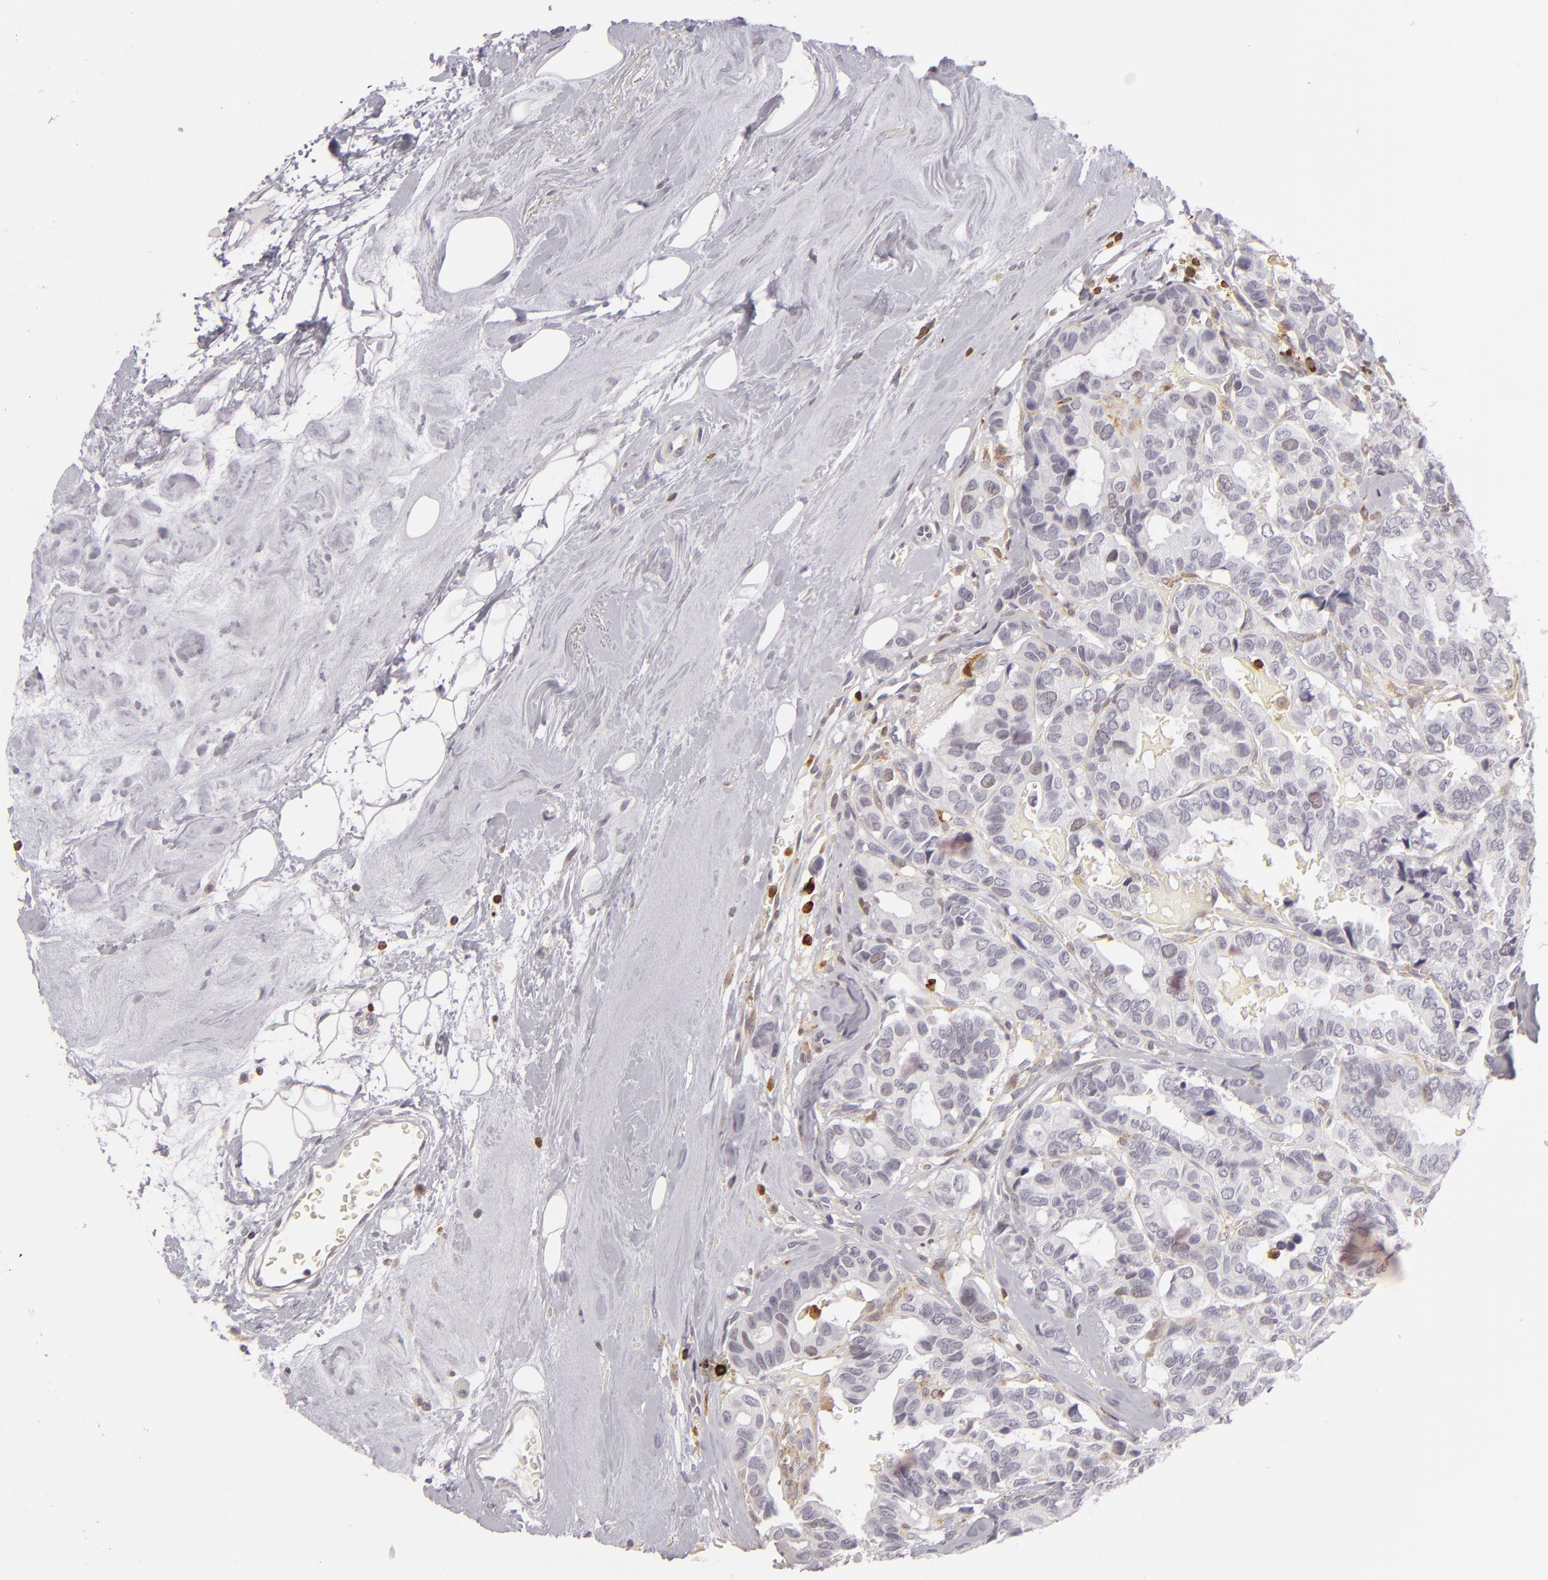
{"staining": {"intensity": "weak", "quantity": "<25%", "location": "nuclear"}, "tissue": "breast cancer", "cell_type": "Tumor cells", "image_type": "cancer", "snomed": [{"axis": "morphology", "description": "Duct carcinoma"}, {"axis": "topography", "description": "Breast"}], "caption": "Immunohistochemical staining of human breast invasive ductal carcinoma reveals no significant positivity in tumor cells.", "gene": "APOBEC3G", "patient": {"sex": "female", "age": 69}}